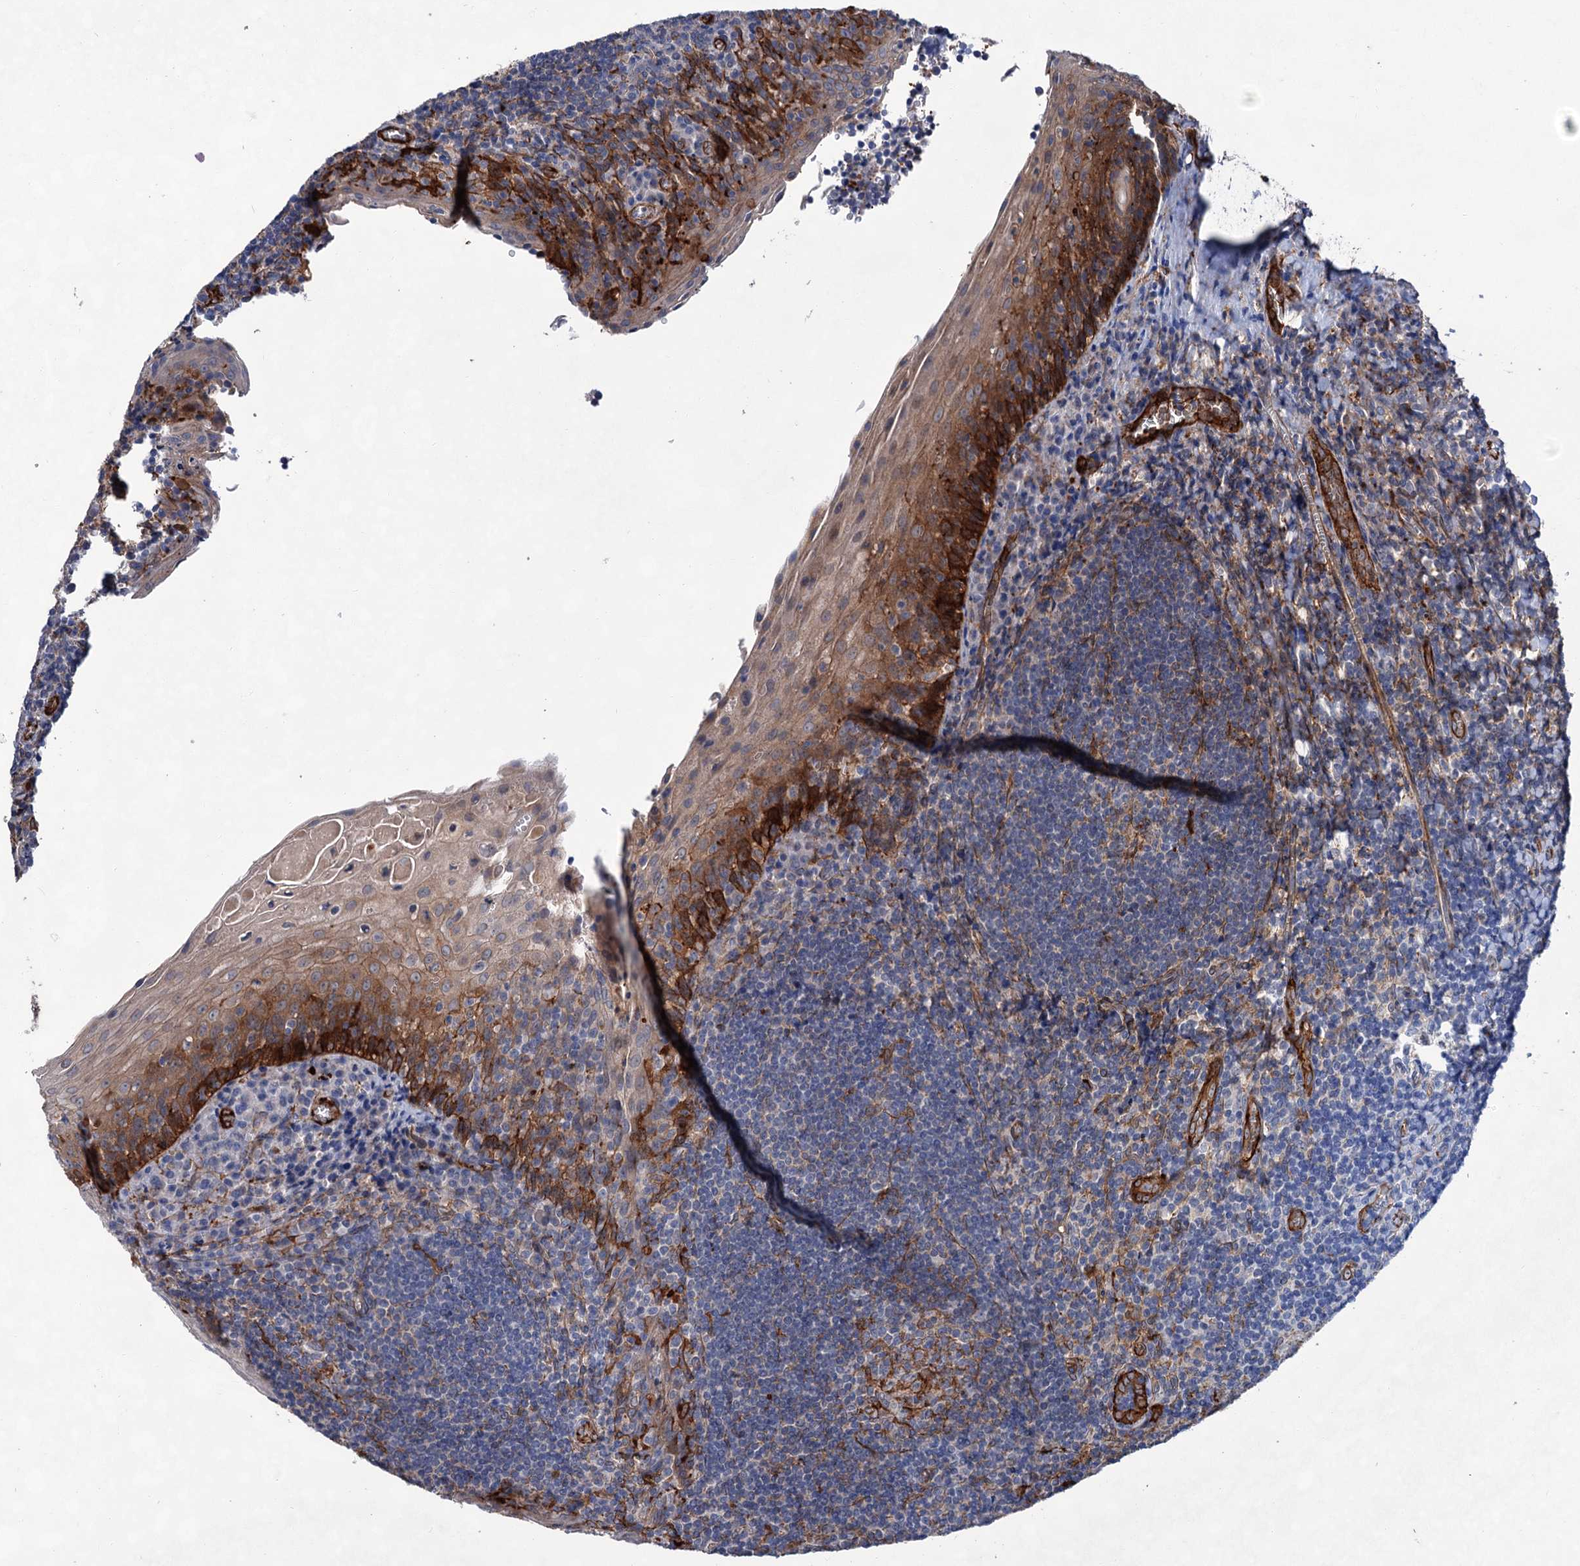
{"staining": {"intensity": "moderate", "quantity": "<25%", "location": "cytoplasmic/membranous"}, "tissue": "tonsil", "cell_type": "Germinal center cells", "image_type": "normal", "snomed": [{"axis": "morphology", "description": "Normal tissue, NOS"}, {"axis": "topography", "description": "Tonsil"}], "caption": "This photomicrograph exhibits IHC staining of normal human tonsil, with low moderate cytoplasmic/membranous expression in about <25% of germinal center cells.", "gene": "TMTC3", "patient": {"sex": "male", "age": 27}}